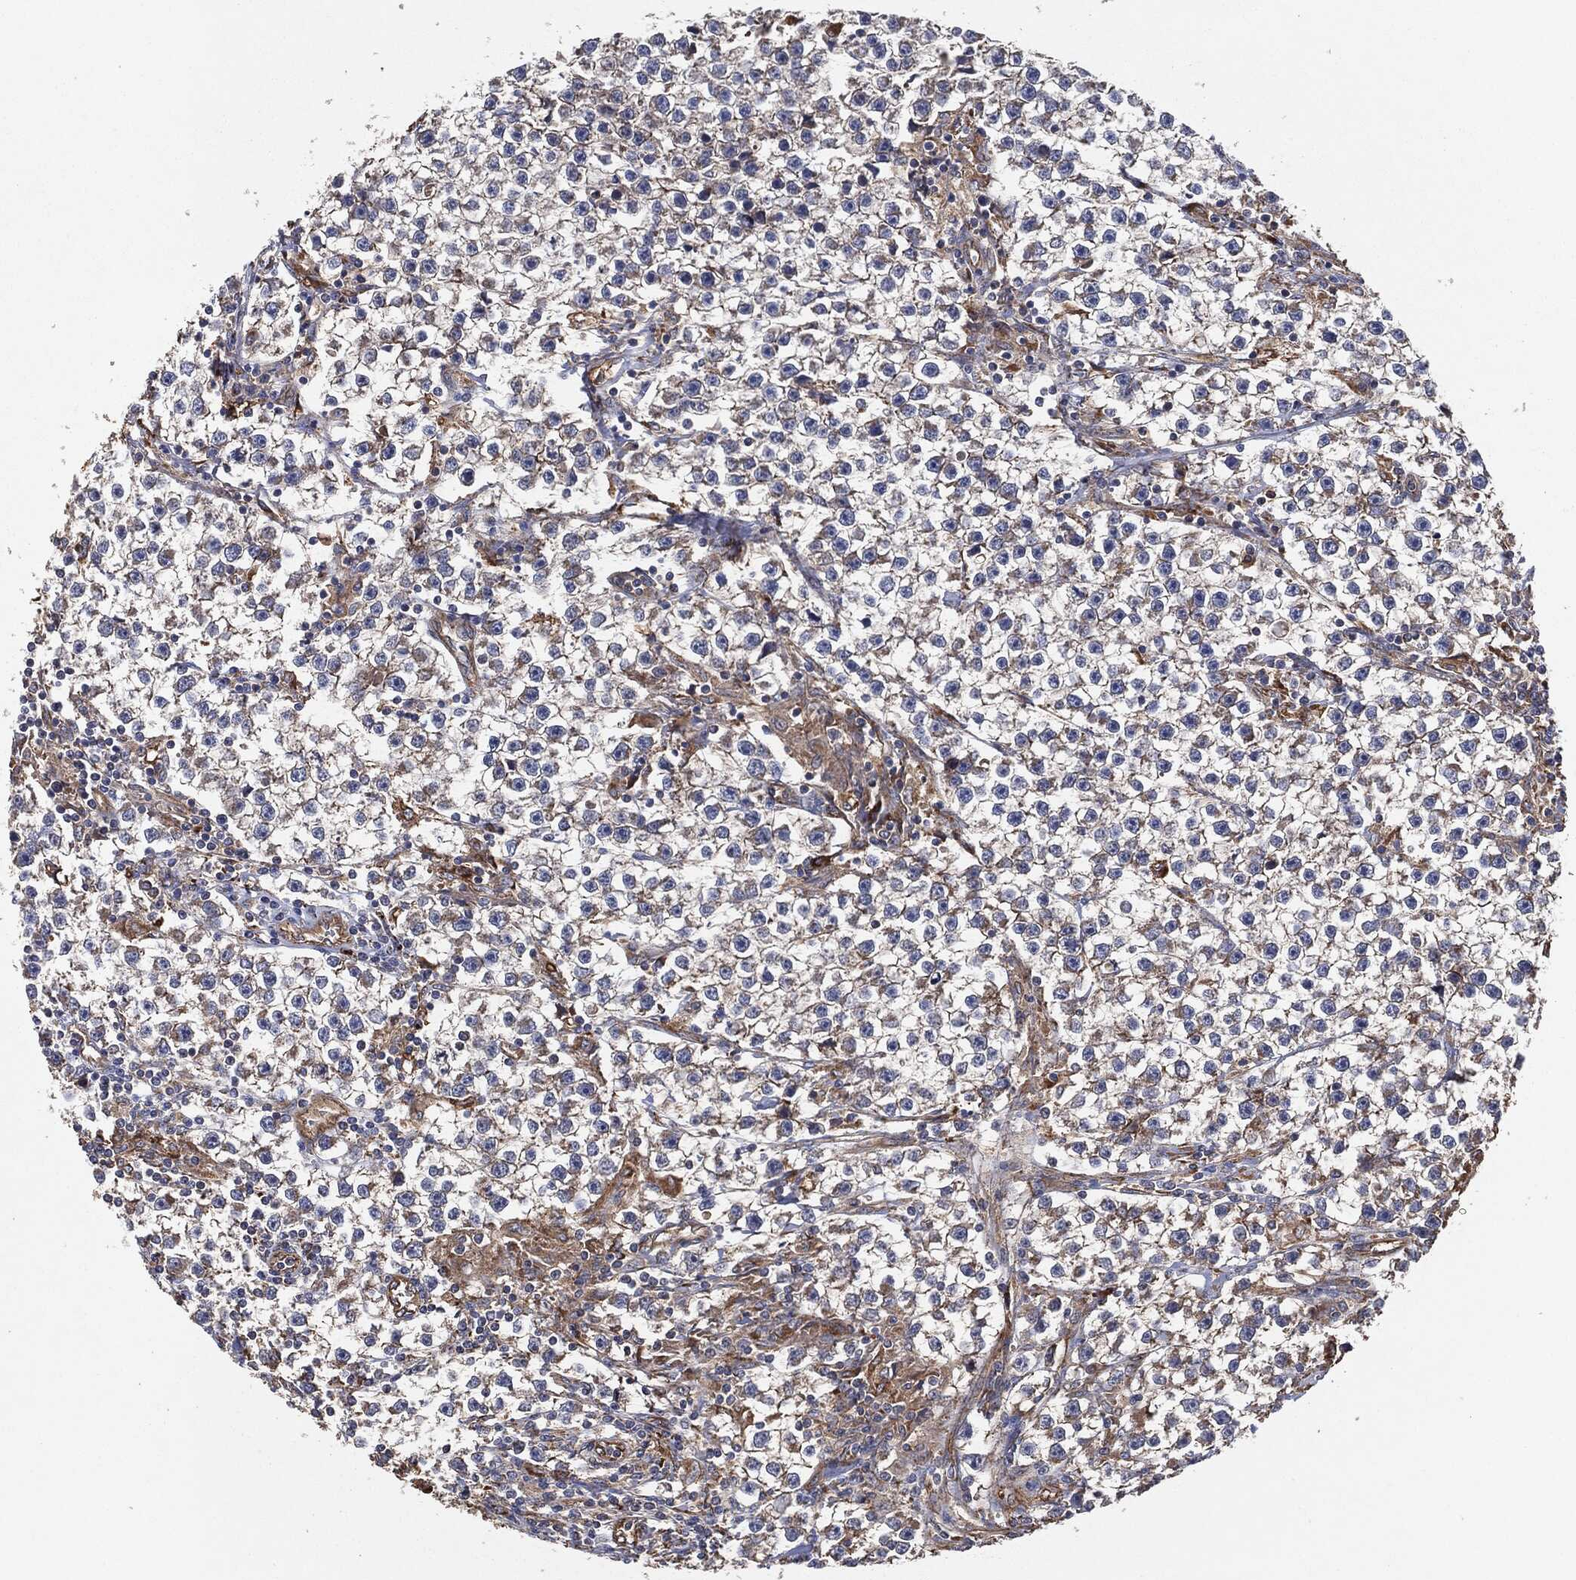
{"staining": {"intensity": "moderate", "quantity": "25%-75%", "location": "cytoplasmic/membranous"}, "tissue": "testis cancer", "cell_type": "Tumor cells", "image_type": "cancer", "snomed": [{"axis": "morphology", "description": "Seminoma, NOS"}, {"axis": "topography", "description": "Testis"}], "caption": "Testis cancer tissue displays moderate cytoplasmic/membranous positivity in about 25%-75% of tumor cells, visualized by immunohistochemistry.", "gene": "CTNNA1", "patient": {"sex": "male", "age": 59}}